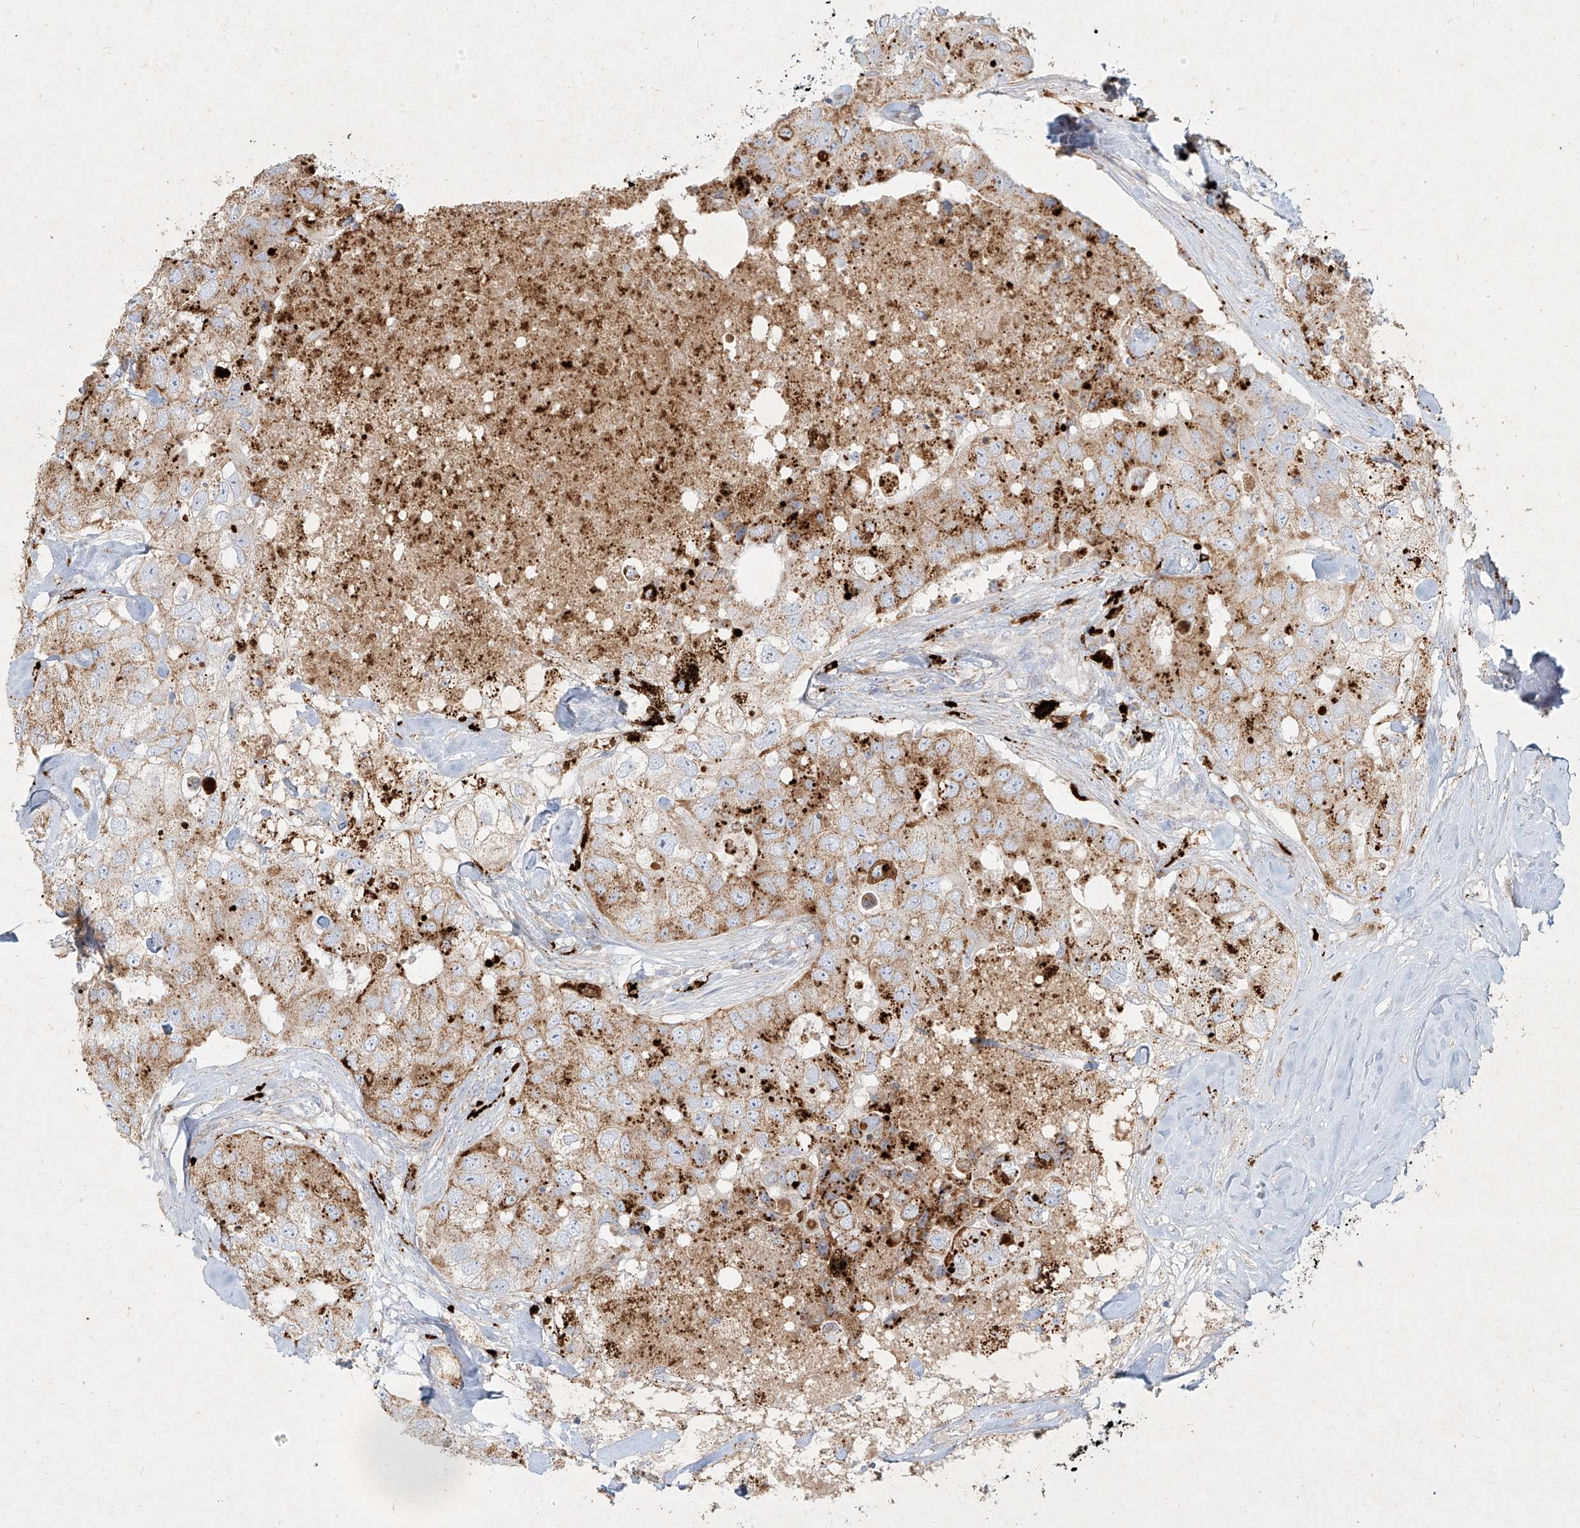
{"staining": {"intensity": "moderate", "quantity": "25%-75%", "location": "cytoplasmic/membranous"}, "tissue": "breast cancer", "cell_type": "Tumor cells", "image_type": "cancer", "snomed": [{"axis": "morphology", "description": "Duct carcinoma"}, {"axis": "topography", "description": "Breast"}], "caption": "The image displays staining of breast invasive ductal carcinoma, revealing moderate cytoplasmic/membranous protein expression (brown color) within tumor cells.", "gene": "MTX2", "patient": {"sex": "female", "age": 62}}